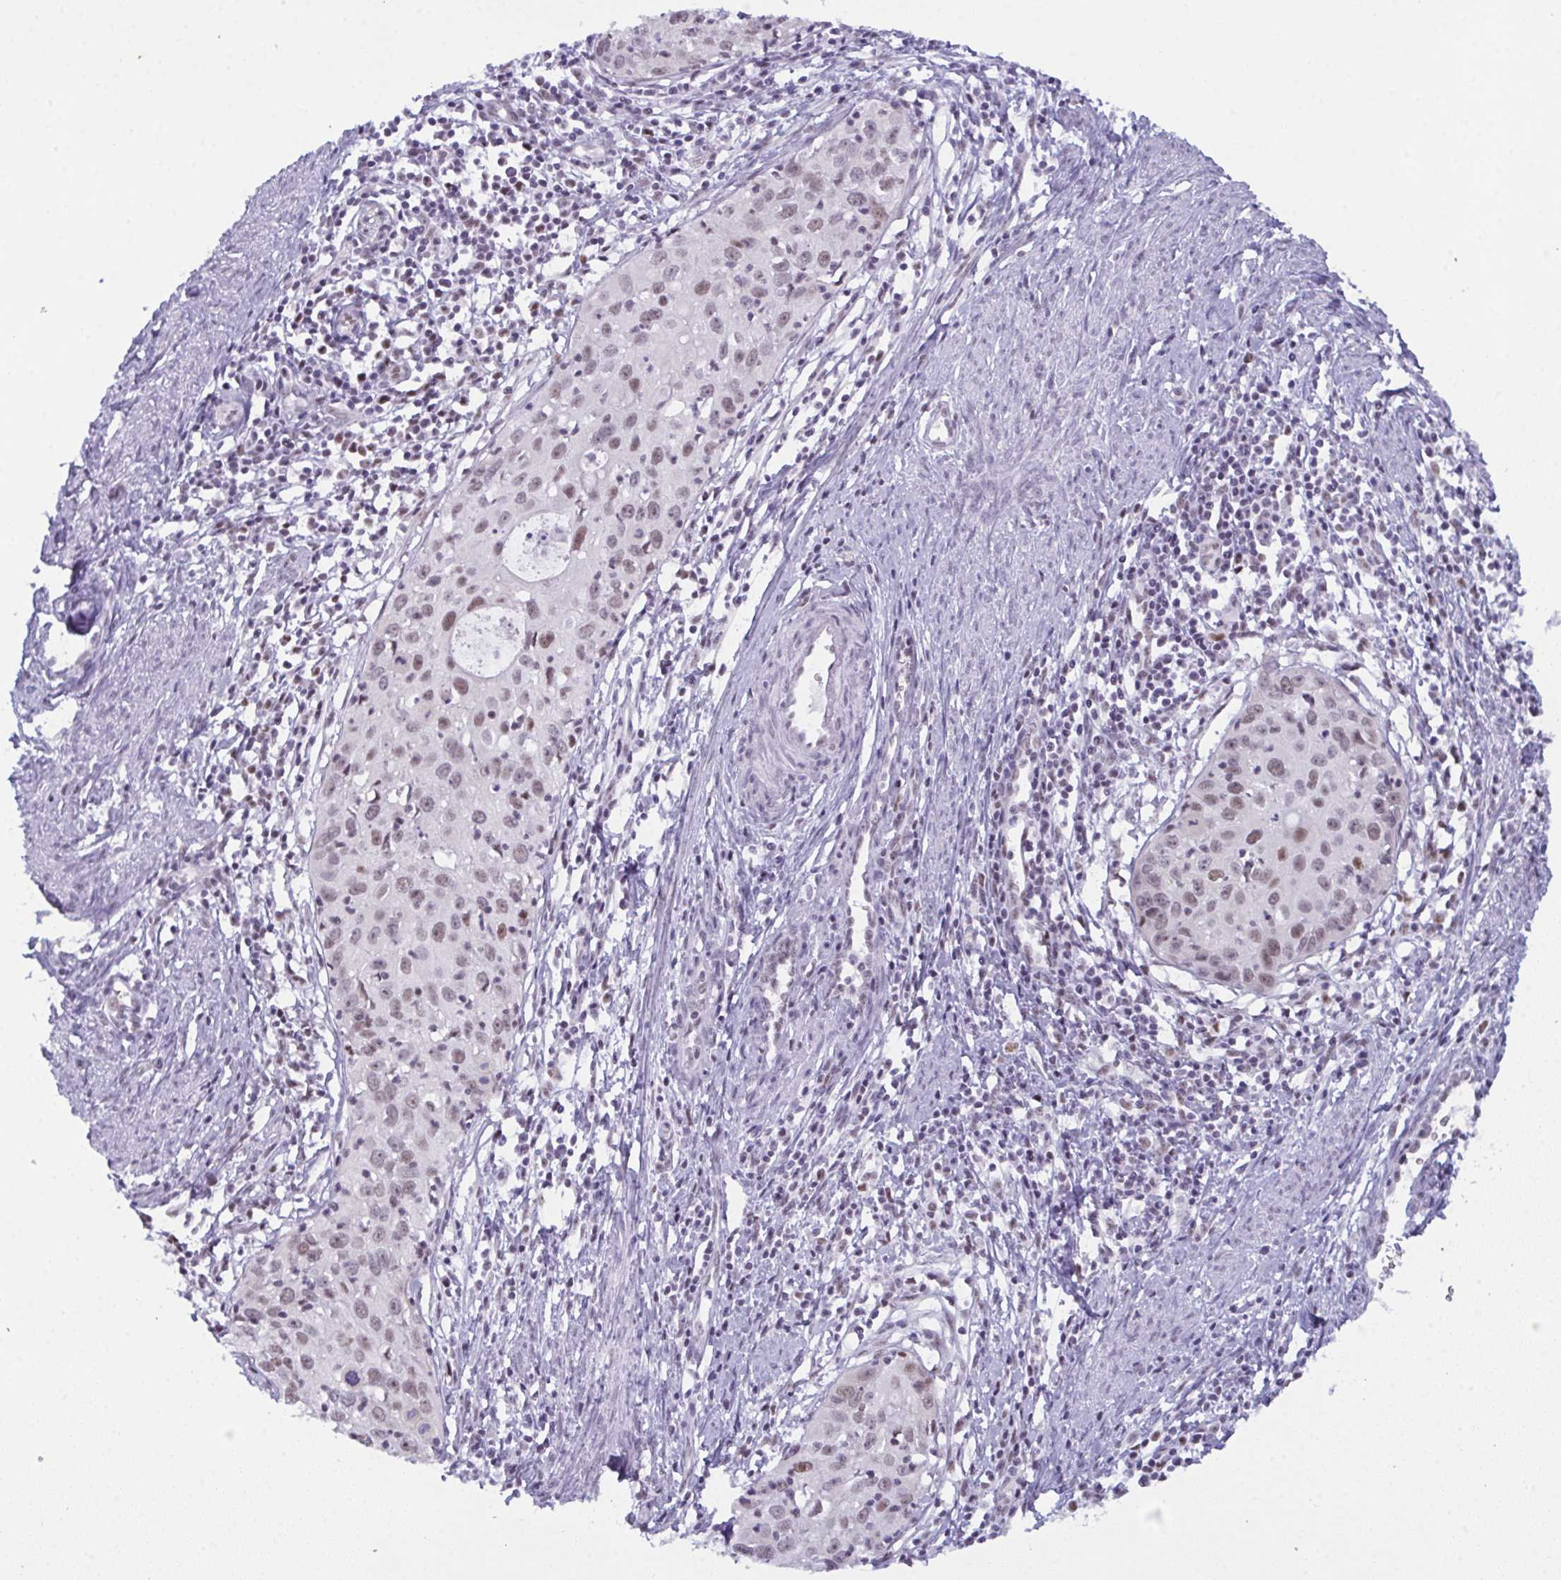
{"staining": {"intensity": "moderate", "quantity": "25%-75%", "location": "nuclear"}, "tissue": "cervical cancer", "cell_type": "Tumor cells", "image_type": "cancer", "snomed": [{"axis": "morphology", "description": "Squamous cell carcinoma, NOS"}, {"axis": "topography", "description": "Cervix"}], "caption": "Immunohistochemical staining of cervical cancer (squamous cell carcinoma) demonstrates medium levels of moderate nuclear protein expression in about 25%-75% of tumor cells.", "gene": "RBM7", "patient": {"sex": "female", "age": 40}}